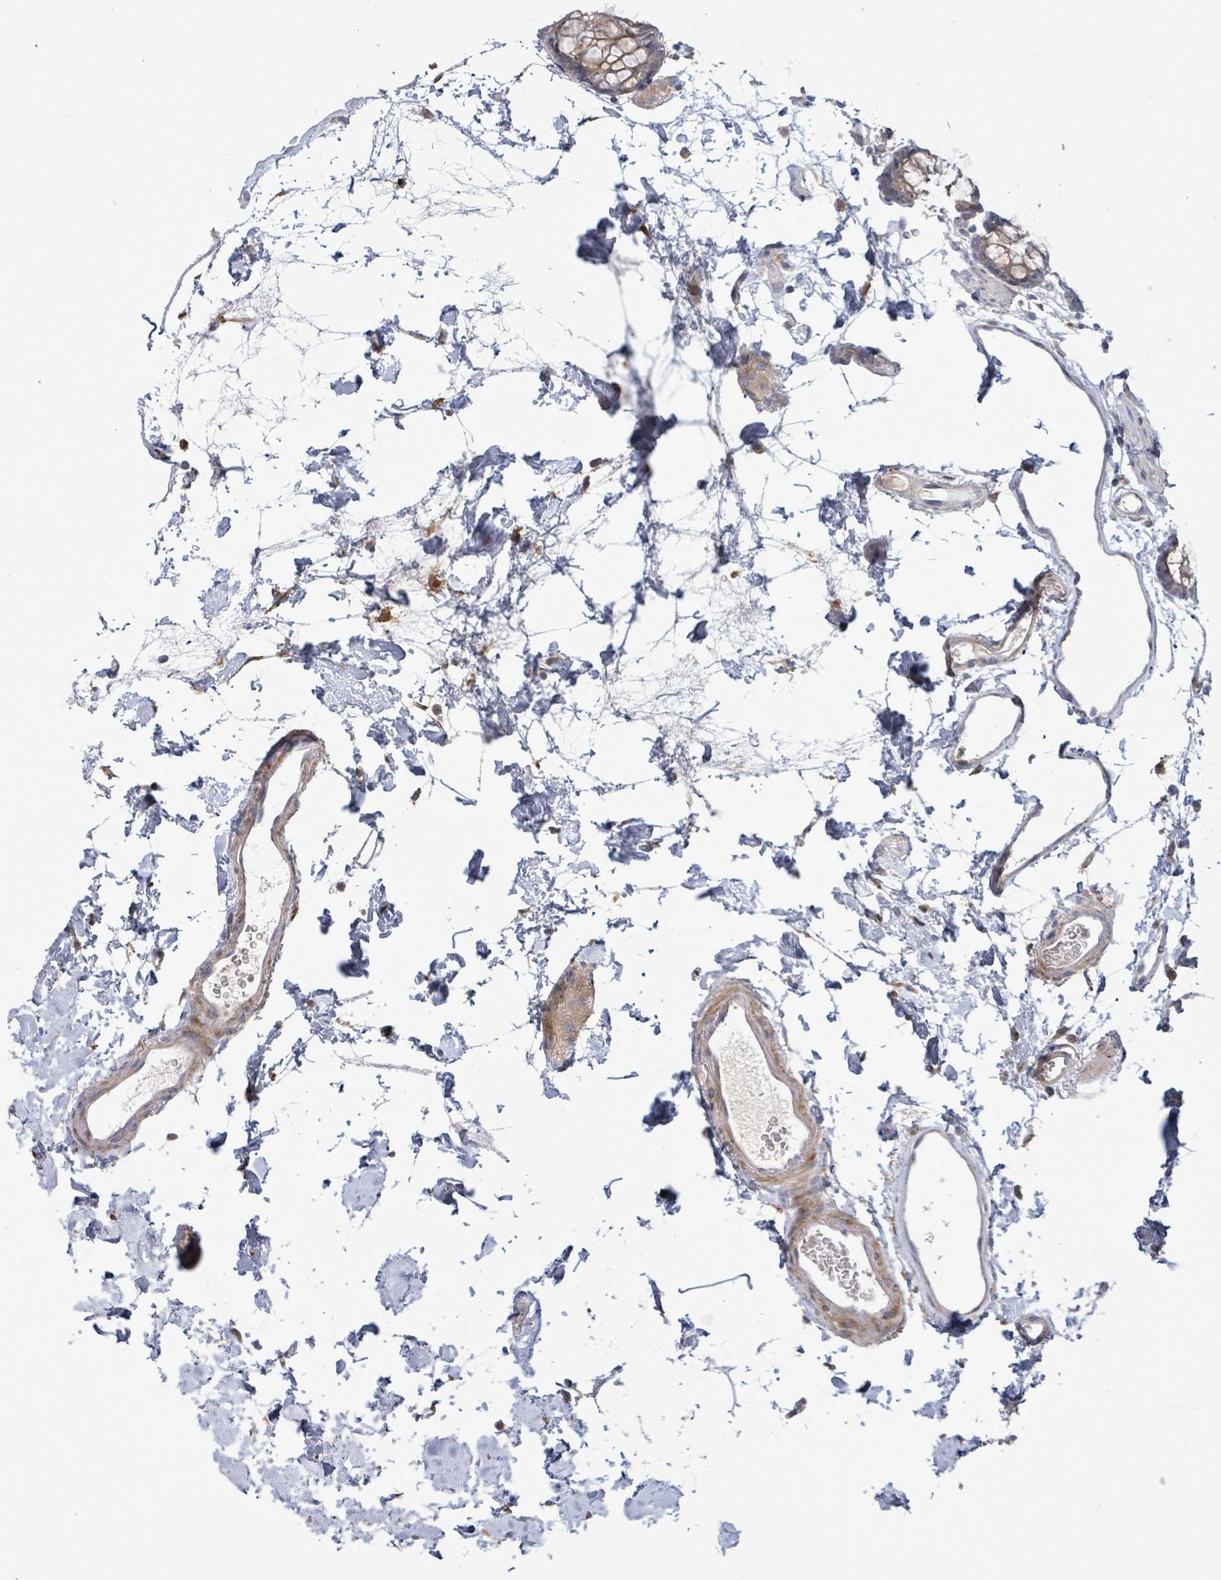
{"staining": {"intensity": "weak", "quantity": ">75%", "location": "cytoplasmic/membranous"}, "tissue": "colon", "cell_type": "Endothelial cells", "image_type": "normal", "snomed": [{"axis": "morphology", "description": "Normal tissue, NOS"}, {"axis": "topography", "description": "Colon"}], "caption": "High-power microscopy captured an immunohistochemistry (IHC) photomicrograph of benign colon, revealing weak cytoplasmic/membranous expression in approximately >75% of endothelial cells. (IHC, brightfield microscopy, high magnification).", "gene": "SLIT3", "patient": {"sex": "female", "age": 84}}